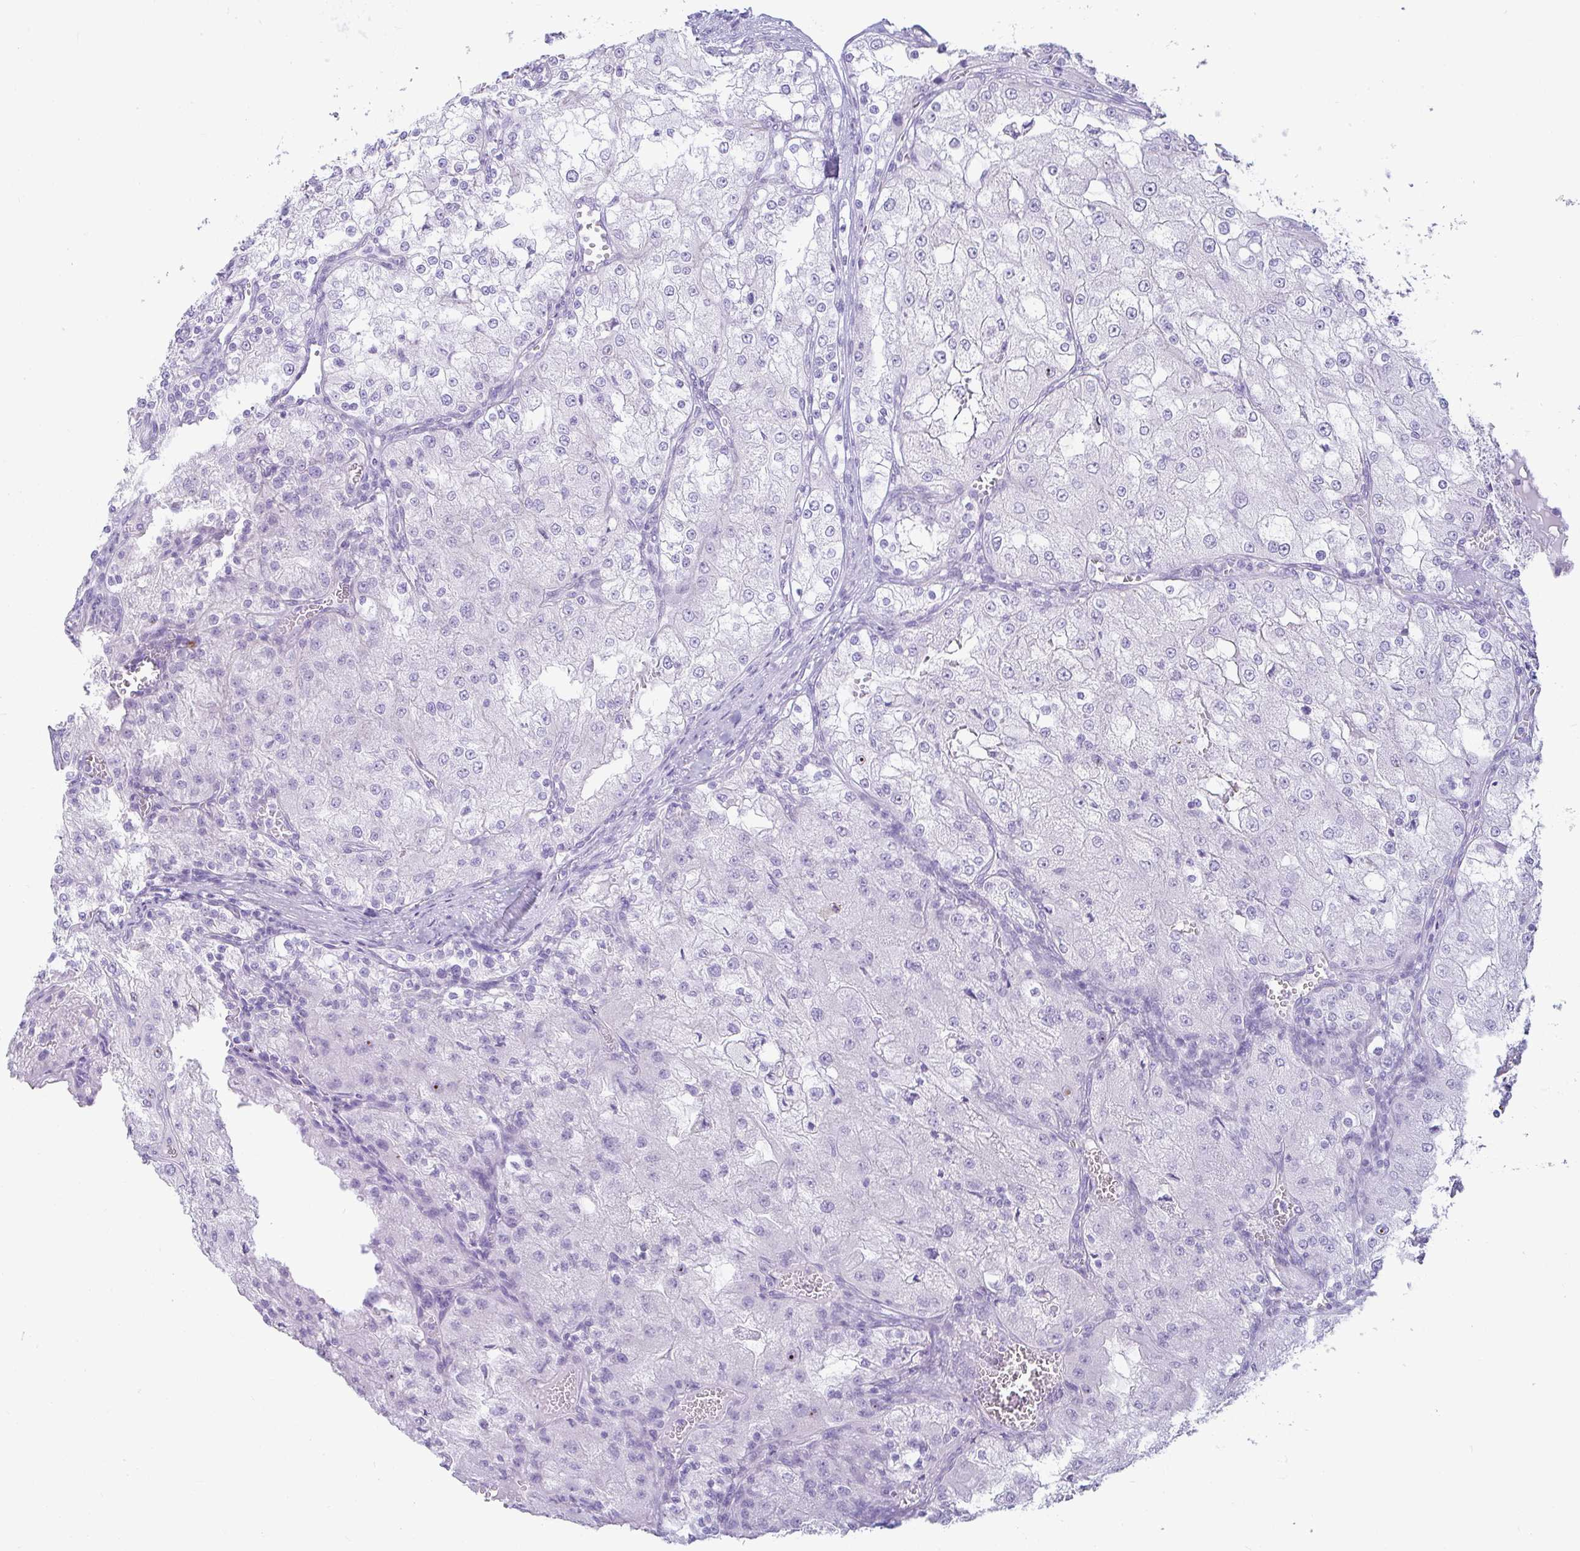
{"staining": {"intensity": "negative", "quantity": "none", "location": "none"}, "tissue": "renal cancer", "cell_type": "Tumor cells", "image_type": "cancer", "snomed": [{"axis": "morphology", "description": "Adenocarcinoma, NOS"}, {"axis": "topography", "description": "Kidney"}], "caption": "Immunohistochemistry (IHC) micrograph of neoplastic tissue: adenocarcinoma (renal) stained with DAB (3,3'-diaminobenzidine) reveals no significant protein expression in tumor cells.", "gene": "RASL10A", "patient": {"sex": "female", "age": 74}}